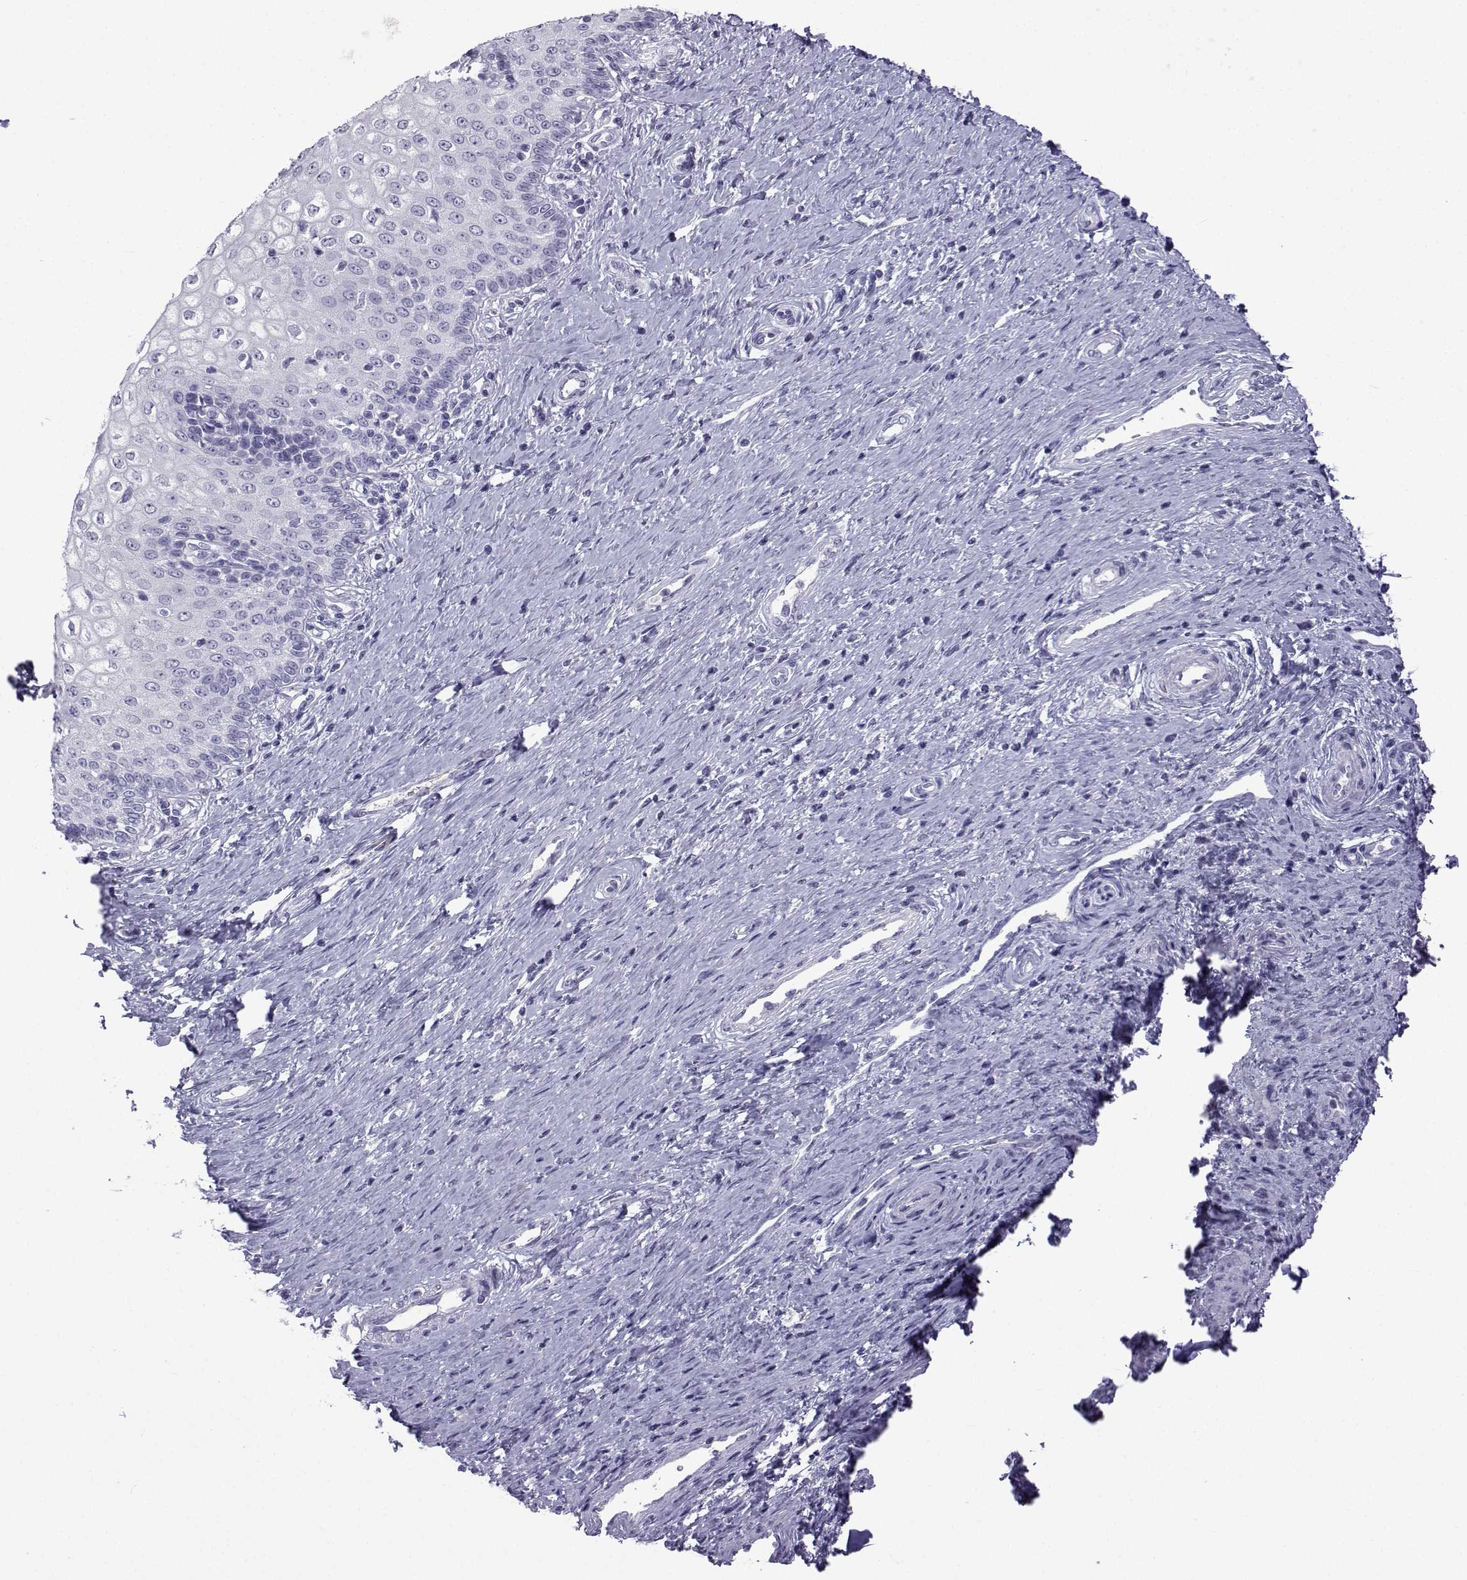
{"staining": {"intensity": "negative", "quantity": "none", "location": "none"}, "tissue": "cervical cancer", "cell_type": "Tumor cells", "image_type": "cancer", "snomed": [{"axis": "morphology", "description": "Squamous cell carcinoma, NOS"}, {"axis": "topography", "description": "Cervix"}], "caption": "High power microscopy photomicrograph of an IHC histopathology image of cervical cancer, revealing no significant positivity in tumor cells.", "gene": "ACTL7A", "patient": {"sex": "female", "age": 26}}